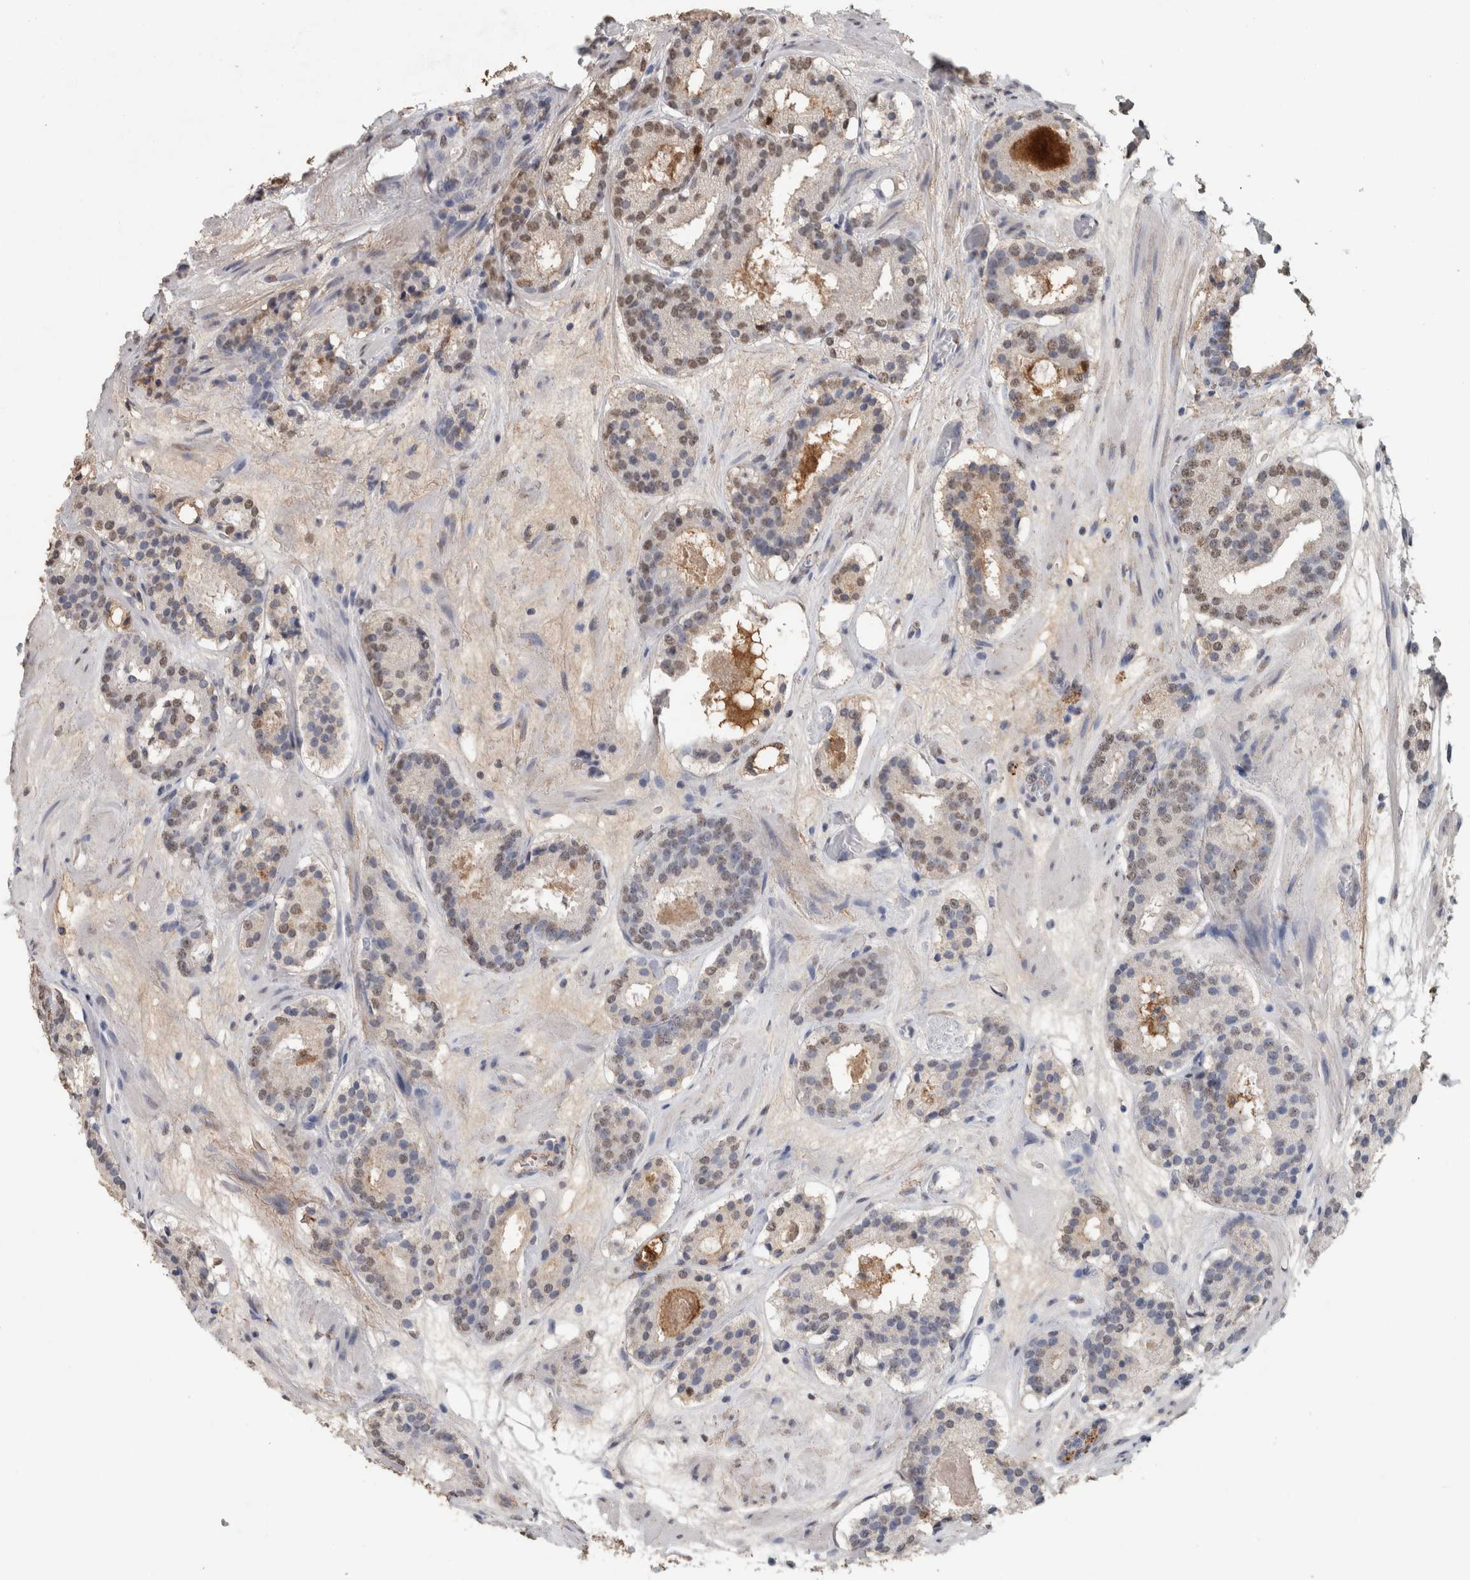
{"staining": {"intensity": "weak", "quantity": ">75%", "location": "nuclear"}, "tissue": "prostate cancer", "cell_type": "Tumor cells", "image_type": "cancer", "snomed": [{"axis": "morphology", "description": "Adenocarcinoma, Low grade"}, {"axis": "topography", "description": "Prostate"}], "caption": "Protein expression analysis of prostate cancer exhibits weak nuclear expression in approximately >75% of tumor cells.", "gene": "LTBP1", "patient": {"sex": "male", "age": 69}}